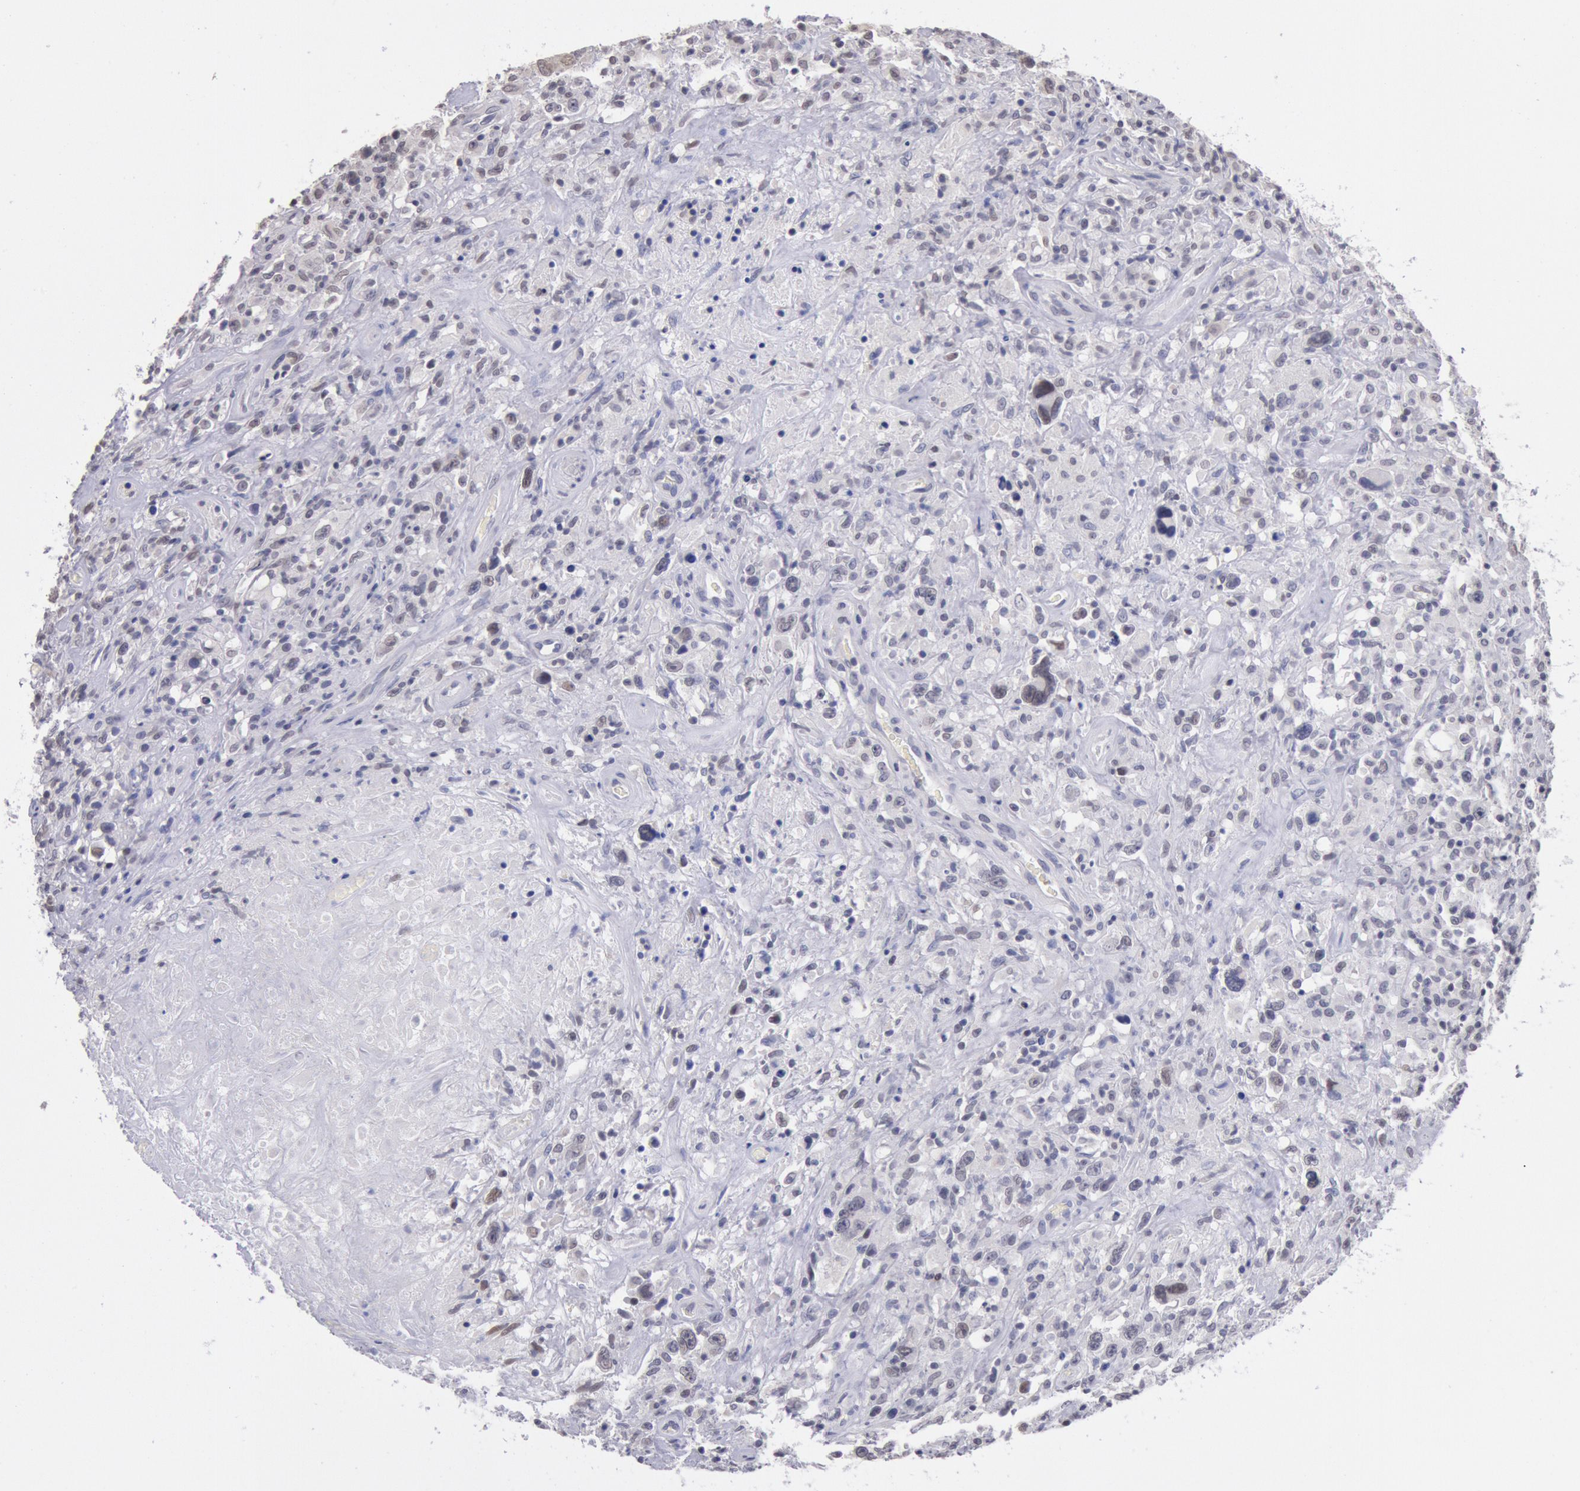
{"staining": {"intensity": "negative", "quantity": "none", "location": "none"}, "tissue": "lymphoma", "cell_type": "Tumor cells", "image_type": "cancer", "snomed": [{"axis": "morphology", "description": "Hodgkin's disease, NOS"}, {"axis": "topography", "description": "Lymph node"}], "caption": "Hodgkin's disease stained for a protein using immunohistochemistry demonstrates no expression tumor cells.", "gene": "MYH7", "patient": {"sex": "male", "age": 46}}